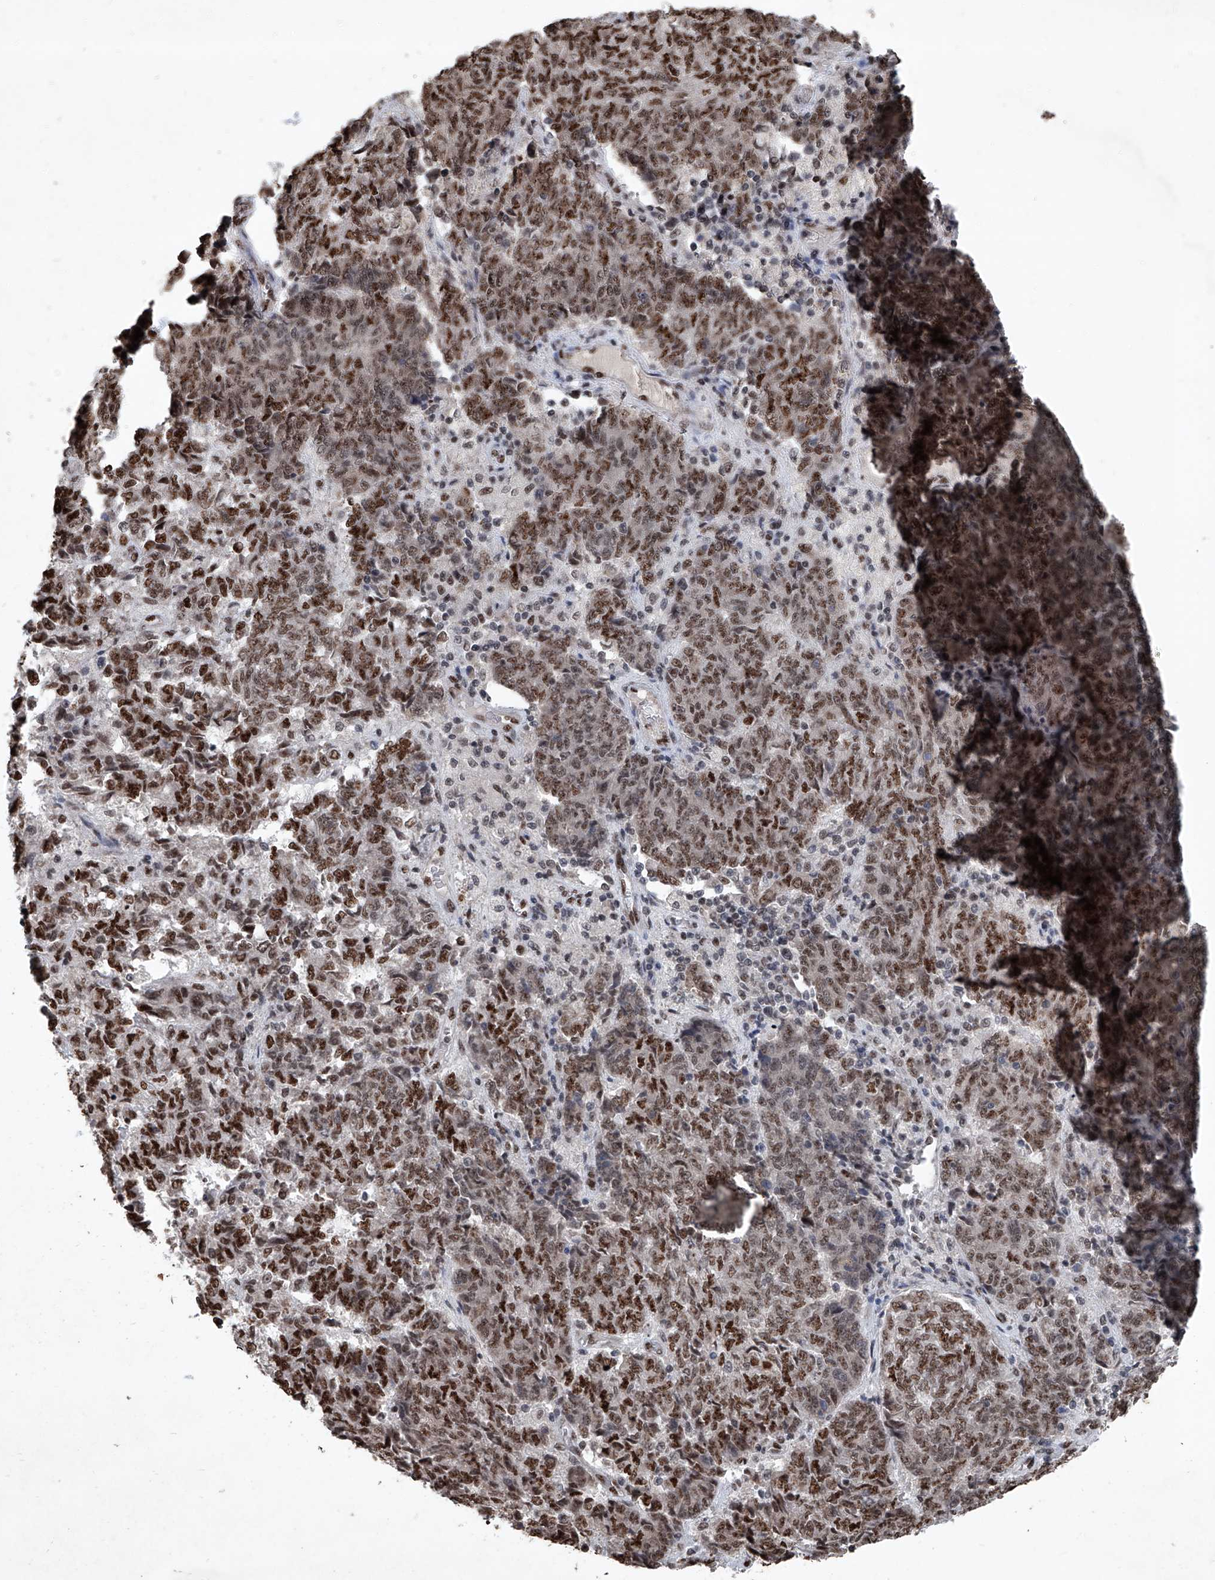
{"staining": {"intensity": "moderate", "quantity": ">75%", "location": "nuclear"}, "tissue": "endometrial cancer", "cell_type": "Tumor cells", "image_type": "cancer", "snomed": [{"axis": "morphology", "description": "Adenocarcinoma, NOS"}, {"axis": "topography", "description": "Endometrium"}], "caption": "Immunohistochemical staining of human endometrial cancer (adenocarcinoma) exhibits moderate nuclear protein staining in about >75% of tumor cells.", "gene": "DDX39B", "patient": {"sex": "female", "age": 80}}